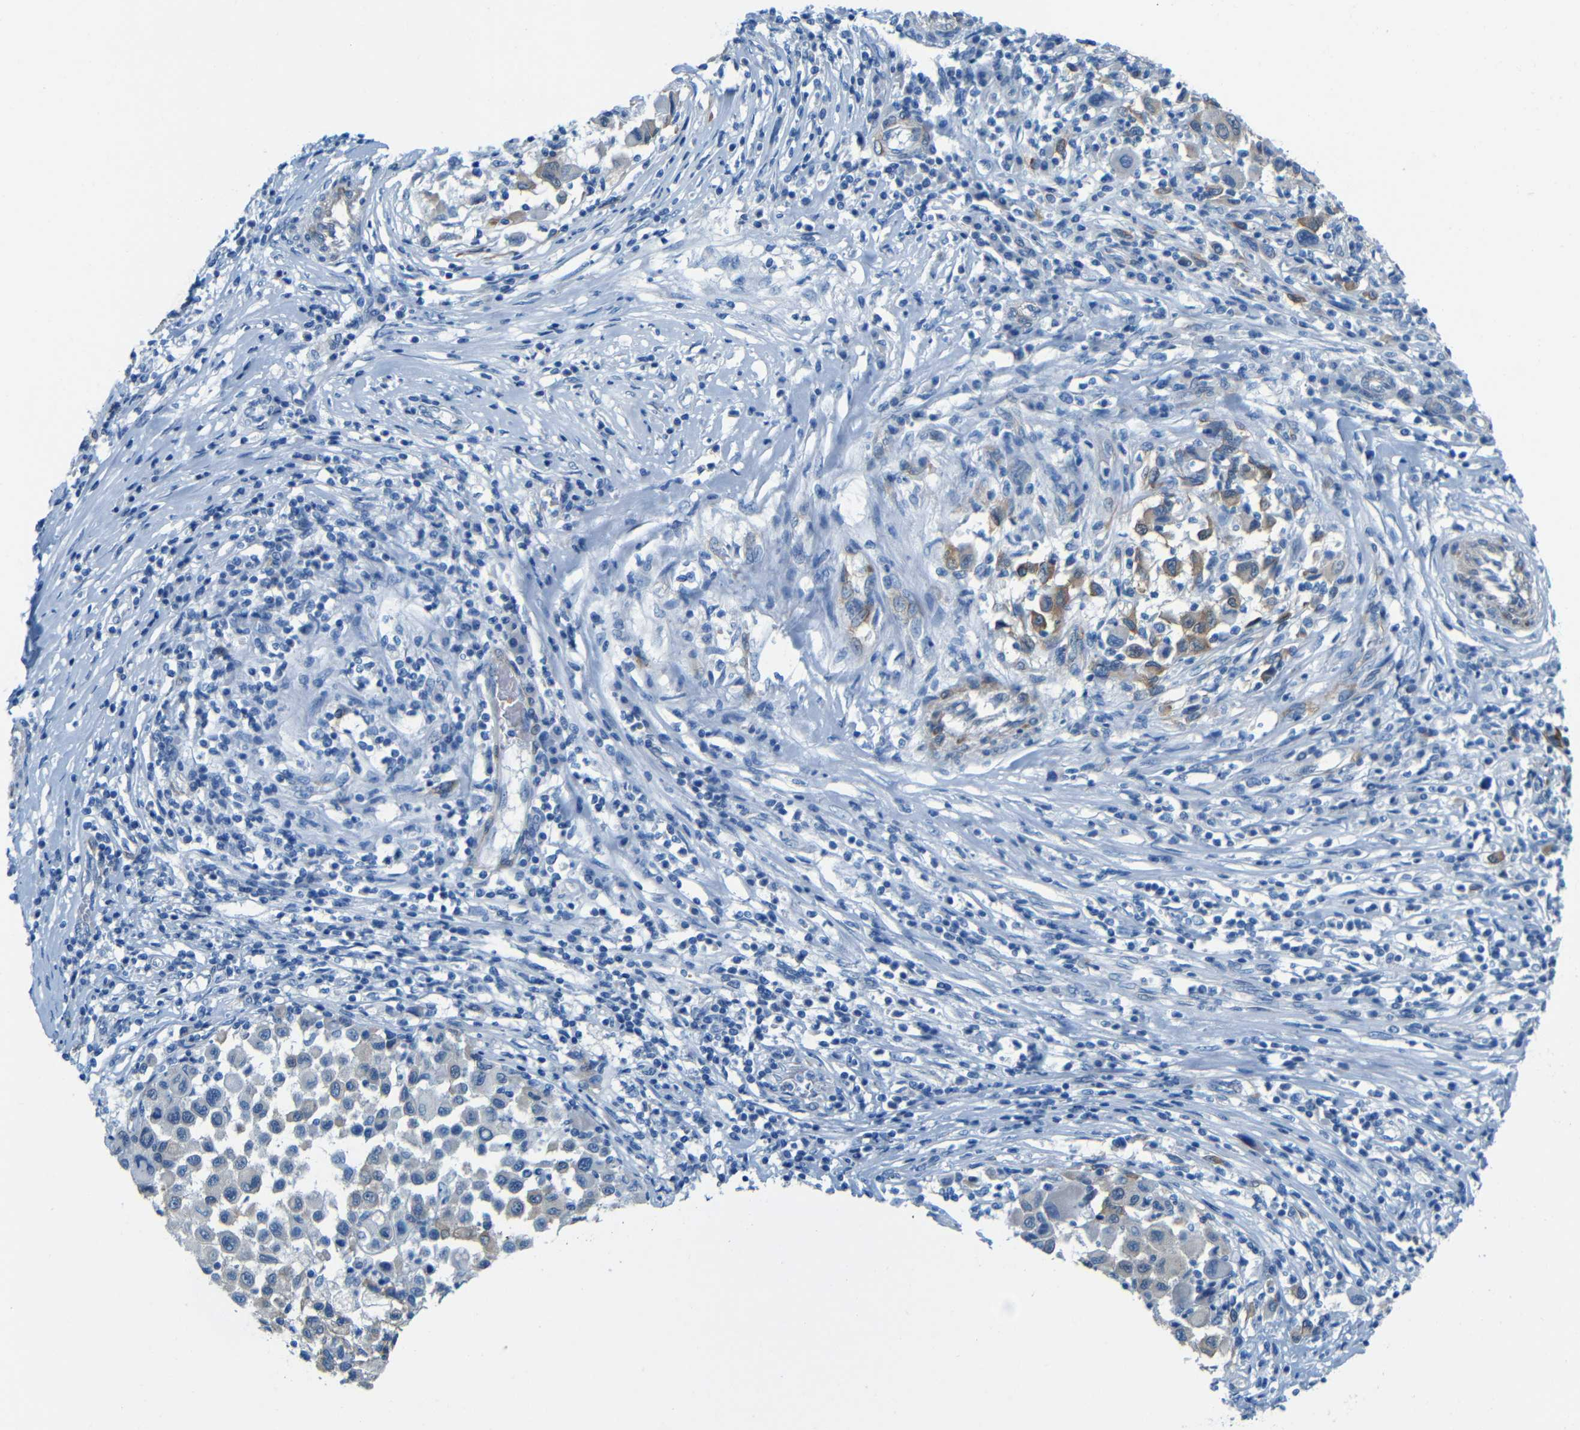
{"staining": {"intensity": "moderate", "quantity": "<25%", "location": "cytoplasmic/membranous"}, "tissue": "melanoma", "cell_type": "Tumor cells", "image_type": "cancer", "snomed": [{"axis": "morphology", "description": "Malignant melanoma, Metastatic site"}, {"axis": "topography", "description": "Lymph node"}], "caption": "Immunohistochemistry histopathology image of malignant melanoma (metastatic site) stained for a protein (brown), which demonstrates low levels of moderate cytoplasmic/membranous expression in about <25% of tumor cells.", "gene": "MAP2", "patient": {"sex": "male", "age": 61}}